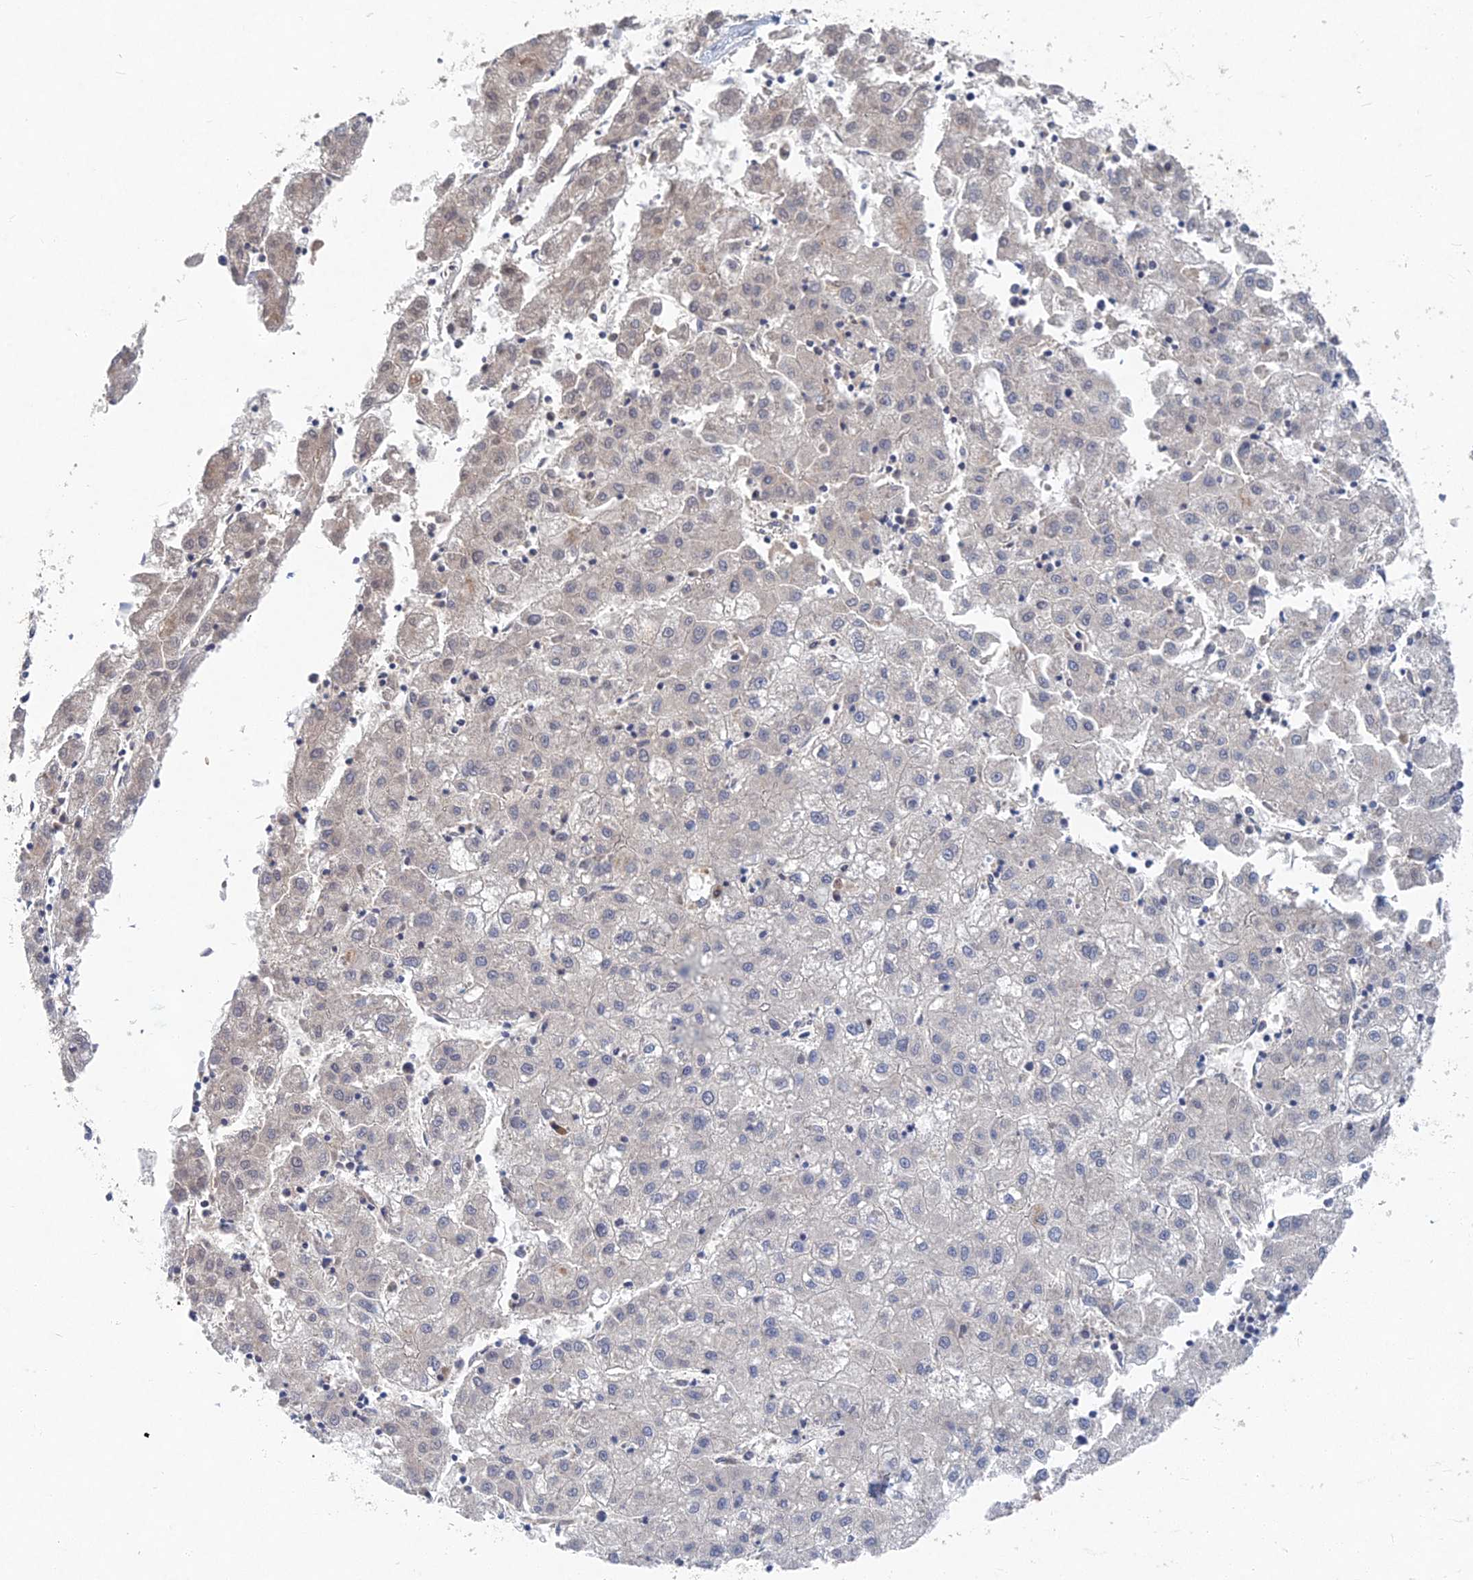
{"staining": {"intensity": "negative", "quantity": "none", "location": "none"}, "tissue": "liver cancer", "cell_type": "Tumor cells", "image_type": "cancer", "snomed": [{"axis": "morphology", "description": "Carcinoma, Hepatocellular, NOS"}, {"axis": "topography", "description": "Liver"}], "caption": "An IHC micrograph of hepatocellular carcinoma (liver) is shown. There is no staining in tumor cells of hepatocellular carcinoma (liver).", "gene": "GNA15", "patient": {"sex": "male", "age": 72}}